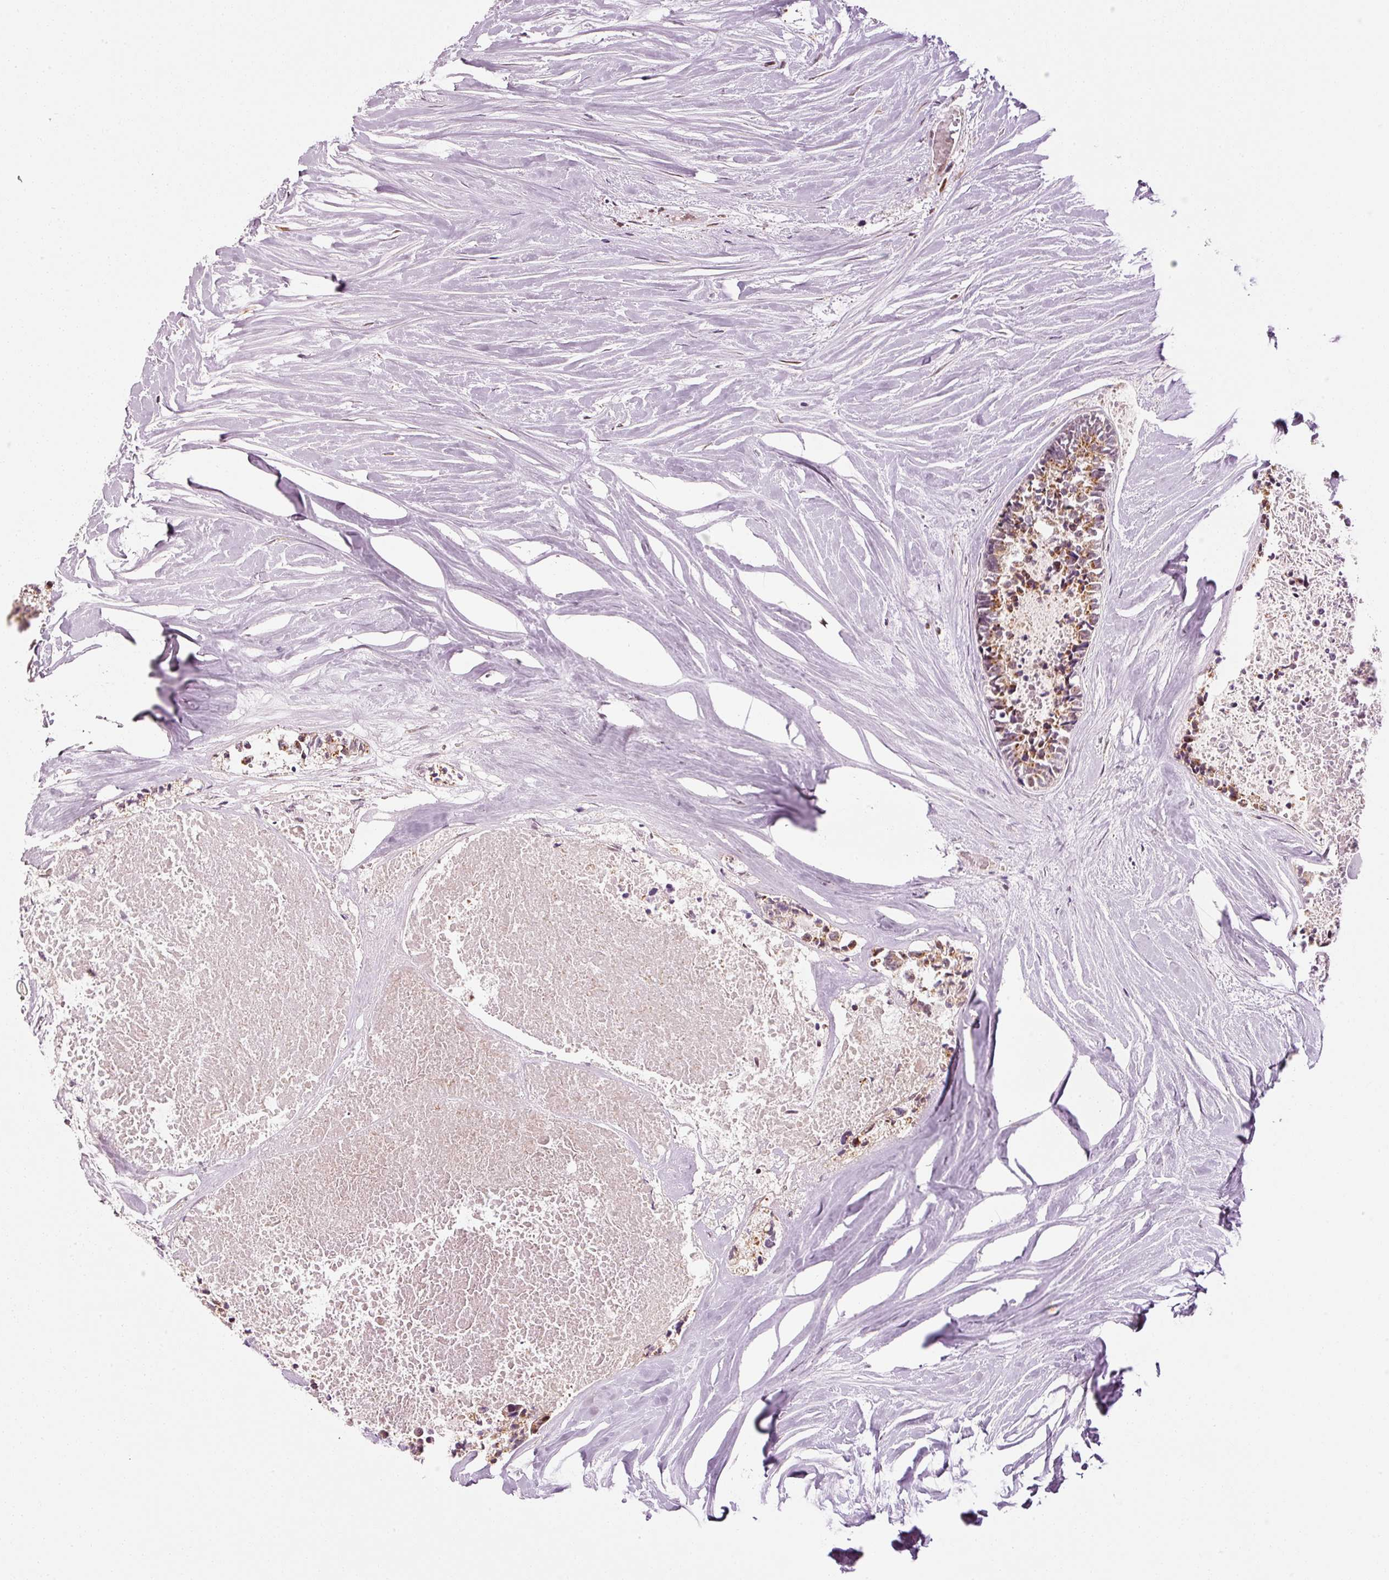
{"staining": {"intensity": "moderate", "quantity": "<25%", "location": "cytoplasmic/membranous"}, "tissue": "colorectal cancer", "cell_type": "Tumor cells", "image_type": "cancer", "snomed": [{"axis": "morphology", "description": "Adenocarcinoma, NOS"}, {"axis": "topography", "description": "Colon"}, {"axis": "topography", "description": "Rectum"}], "caption": "Immunohistochemical staining of colorectal adenocarcinoma shows low levels of moderate cytoplasmic/membranous protein staining in approximately <25% of tumor cells.", "gene": "ANKRD20A1", "patient": {"sex": "male", "age": 57}}